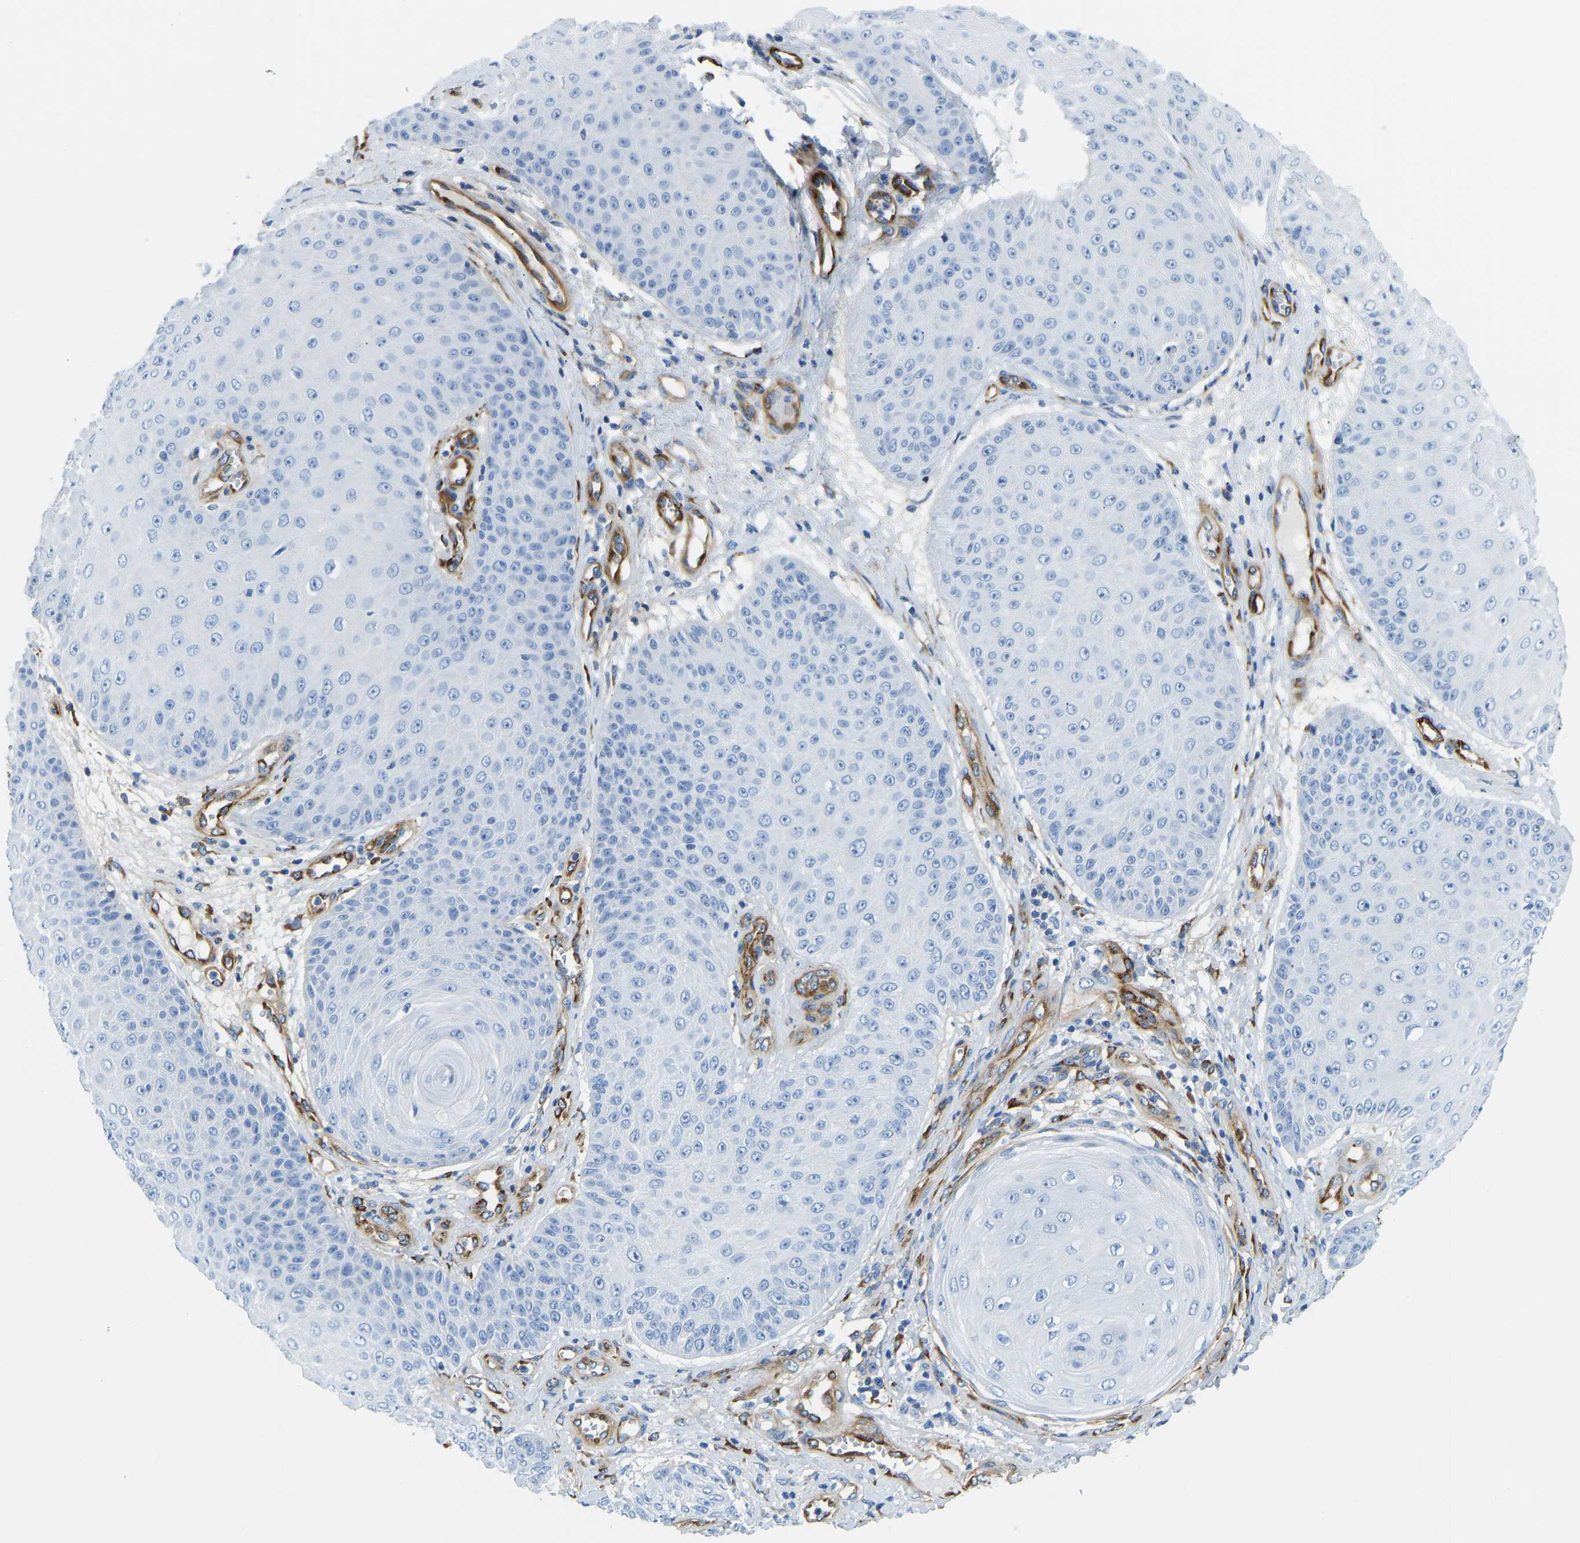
{"staining": {"intensity": "negative", "quantity": "none", "location": "none"}, "tissue": "skin cancer", "cell_type": "Tumor cells", "image_type": "cancer", "snomed": [{"axis": "morphology", "description": "Squamous cell carcinoma, NOS"}, {"axis": "topography", "description": "Skin"}], "caption": "DAB immunohistochemical staining of skin squamous cell carcinoma displays no significant positivity in tumor cells.", "gene": "COL15A1", "patient": {"sex": "male", "age": 74}}